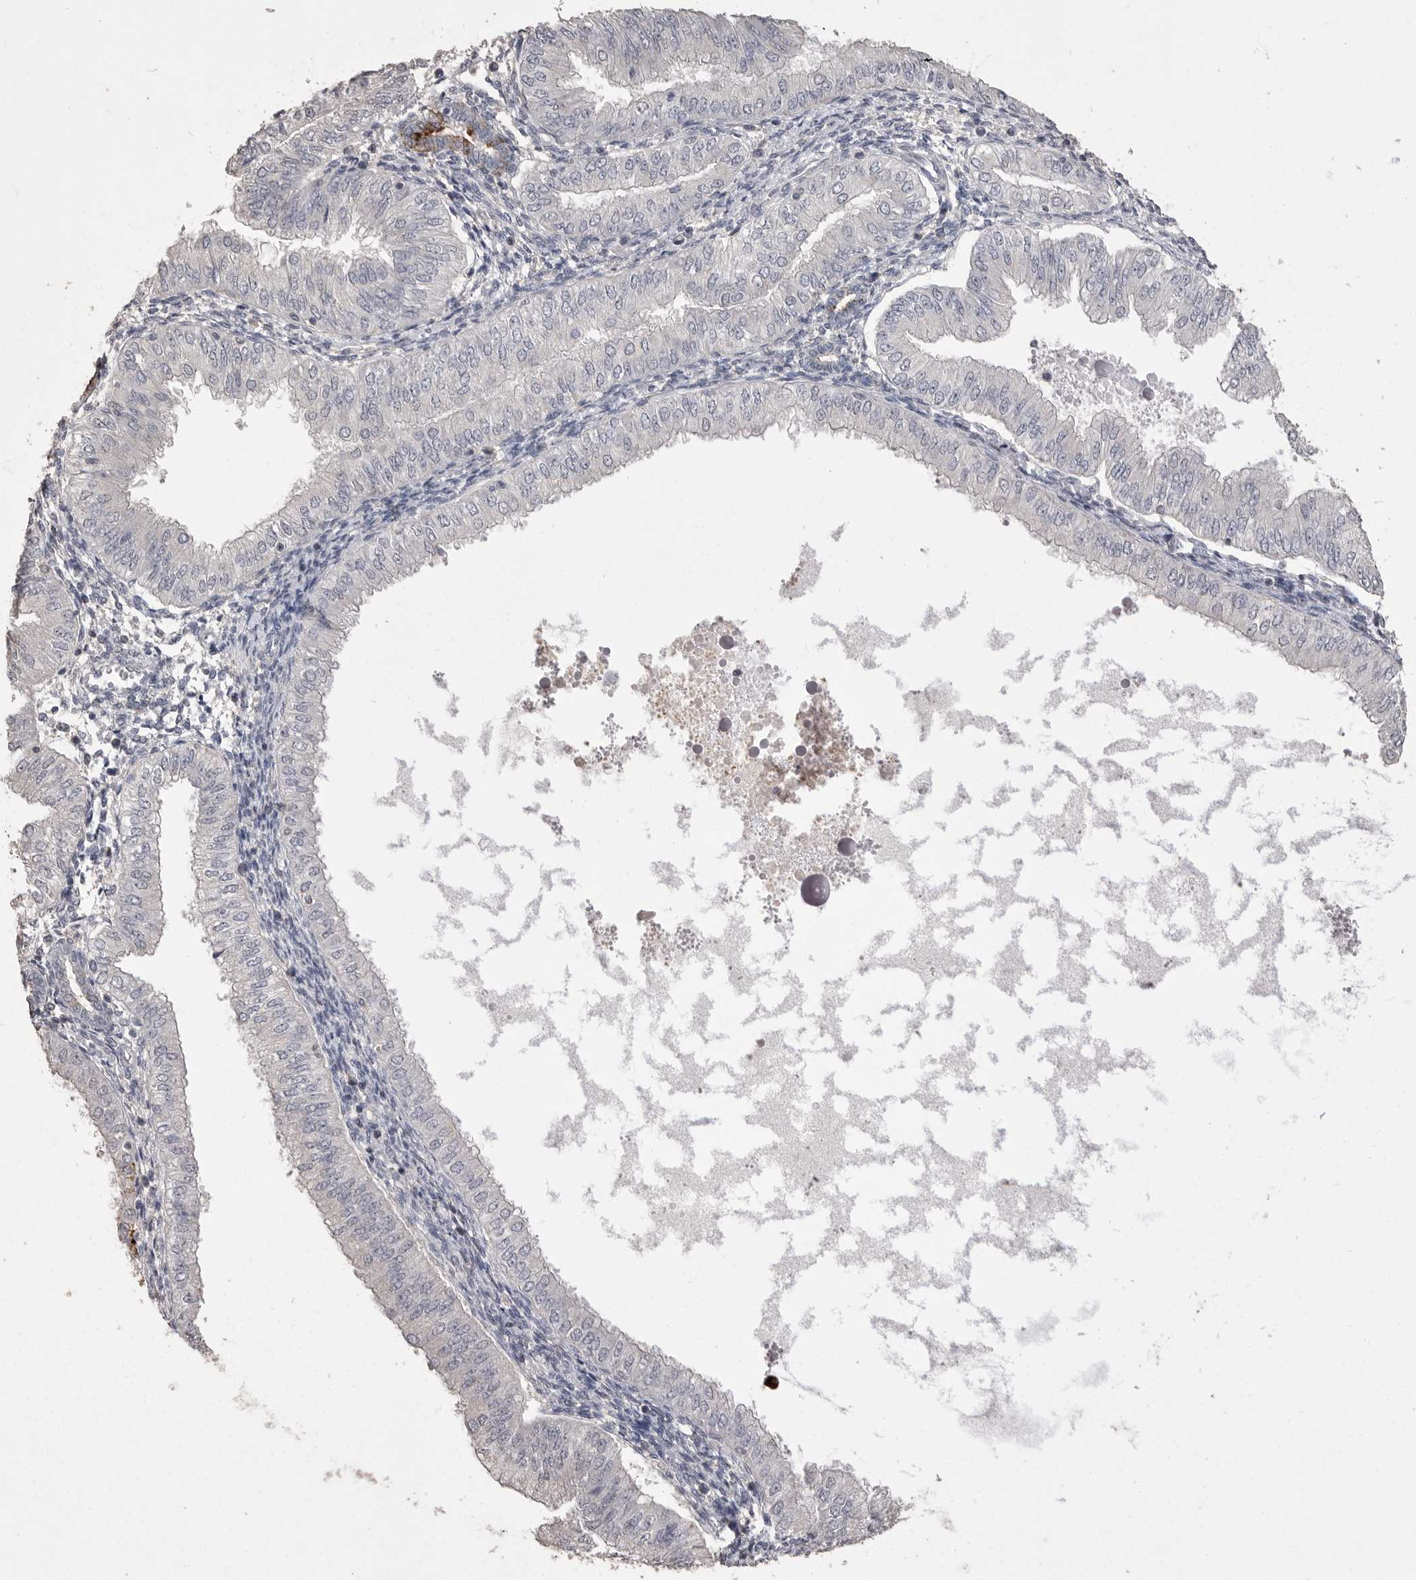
{"staining": {"intensity": "negative", "quantity": "none", "location": "none"}, "tissue": "endometrial cancer", "cell_type": "Tumor cells", "image_type": "cancer", "snomed": [{"axis": "morphology", "description": "Normal tissue, NOS"}, {"axis": "morphology", "description": "Adenocarcinoma, NOS"}, {"axis": "topography", "description": "Endometrium"}], "caption": "Histopathology image shows no protein expression in tumor cells of endometrial cancer tissue.", "gene": "MMP7", "patient": {"sex": "female", "age": 53}}